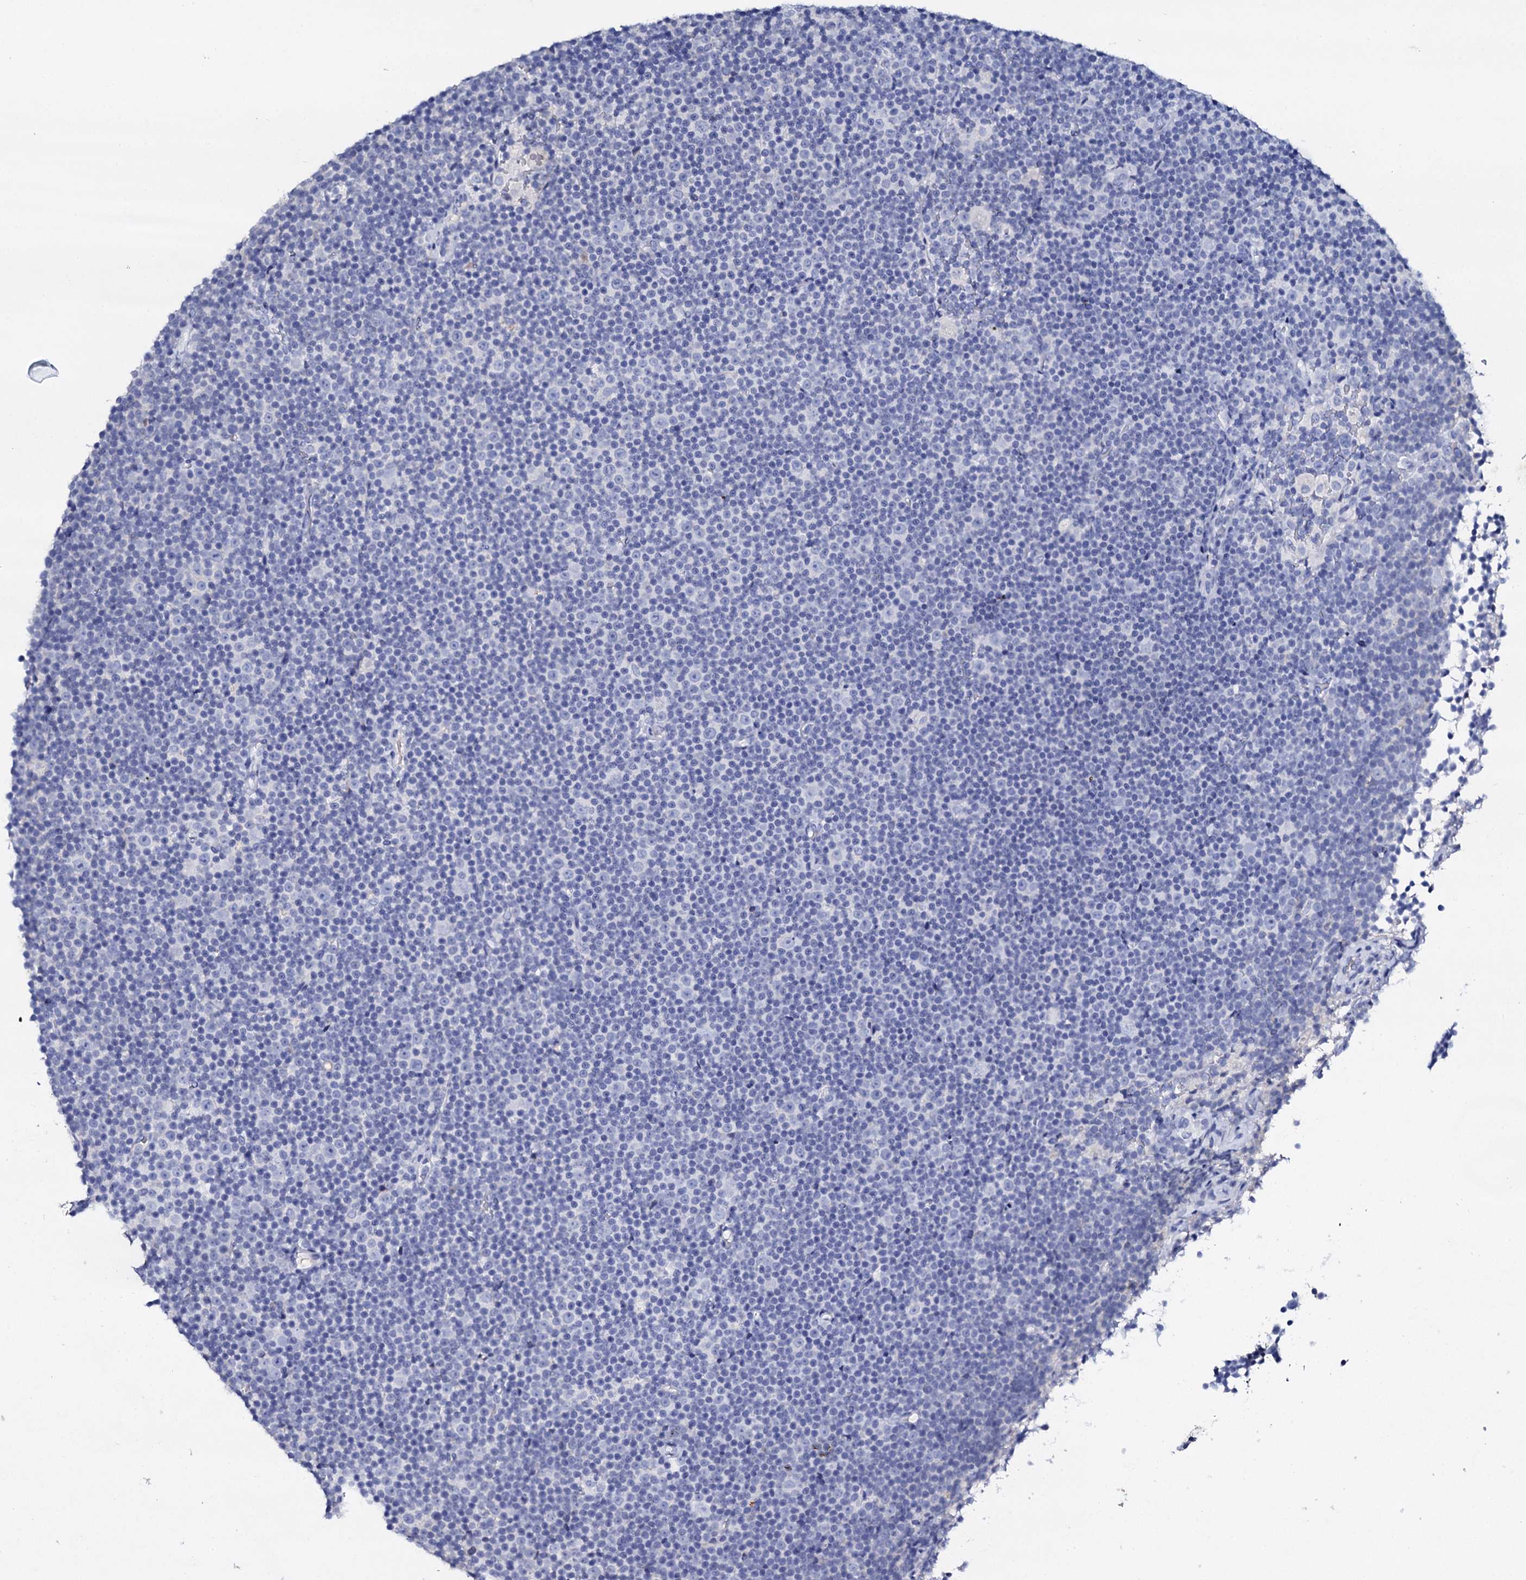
{"staining": {"intensity": "negative", "quantity": "none", "location": "none"}, "tissue": "lymphoma", "cell_type": "Tumor cells", "image_type": "cancer", "snomed": [{"axis": "morphology", "description": "Malignant lymphoma, non-Hodgkin's type, Low grade"}, {"axis": "topography", "description": "Lymph node"}], "caption": "An IHC micrograph of malignant lymphoma, non-Hodgkin's type (low-grade) is shown. There is no staining in tumor cells of malignant lymphoma, non-Hodgkin's type (low-grade).", "gene": "FBXL16", "patient": {"sex": "female", "age": 67}}